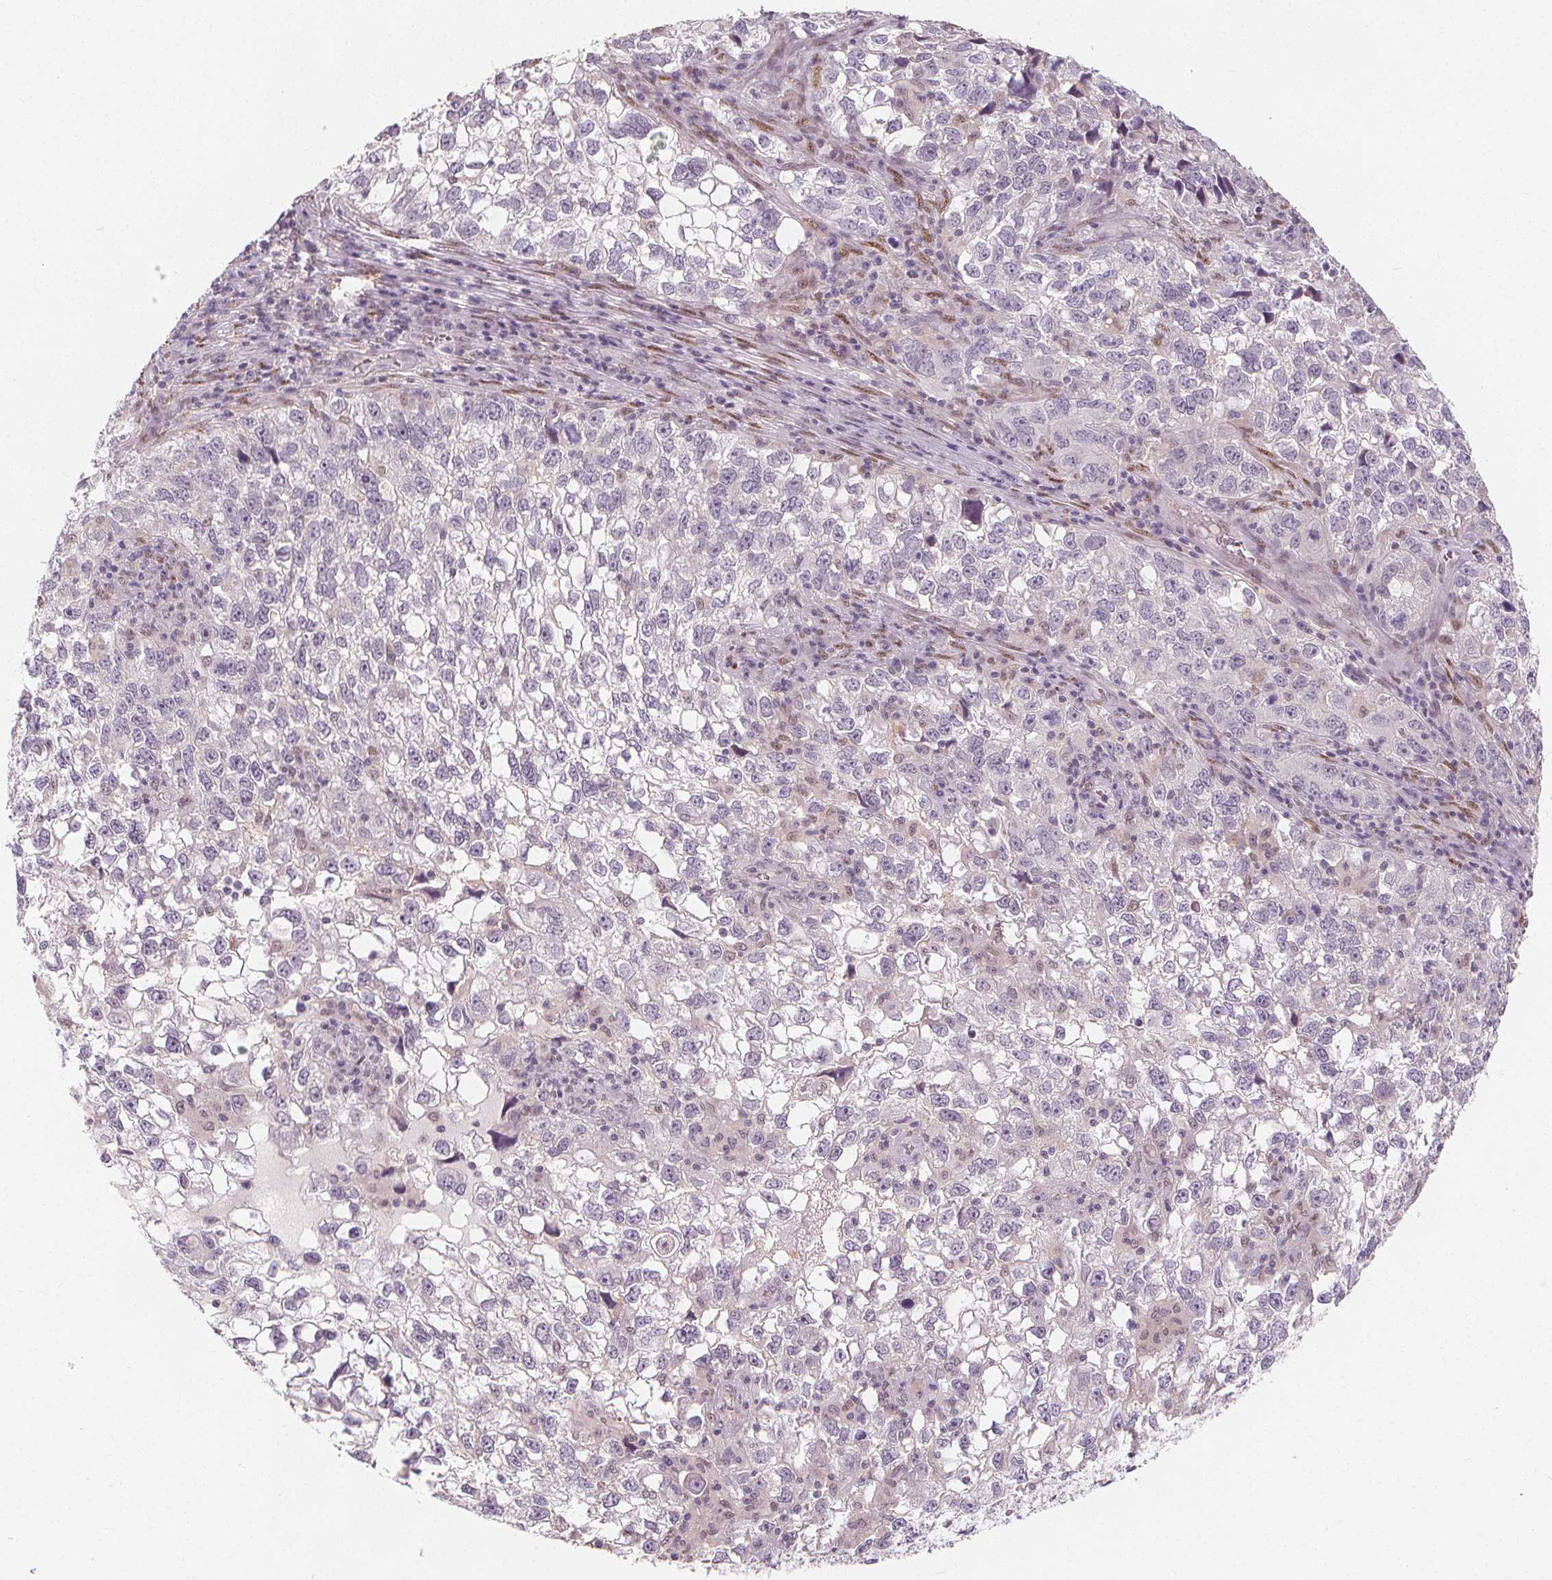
{"staining": {"intensity": "negative", "quantity": "none", "location": "none"}, "tissue": "cervical cancer", "cell_type": "Tumor cells", "image_type": "cancer", "snomed": [{"axis": "morphology", "description": "Squamous cell carcinoma, NOS"}, {"axis": "topography", "description": "Cervix"}], "caption": "Immunohistochemical staining of cervical cancer demonstrates no significant positivity in tumor cells. The staining is performed using DAB brown chromogen with nuclei counter-stained in using hematoxylin.", "gene": "DRC3", "patient": {"sex": "female", "age": 55}}